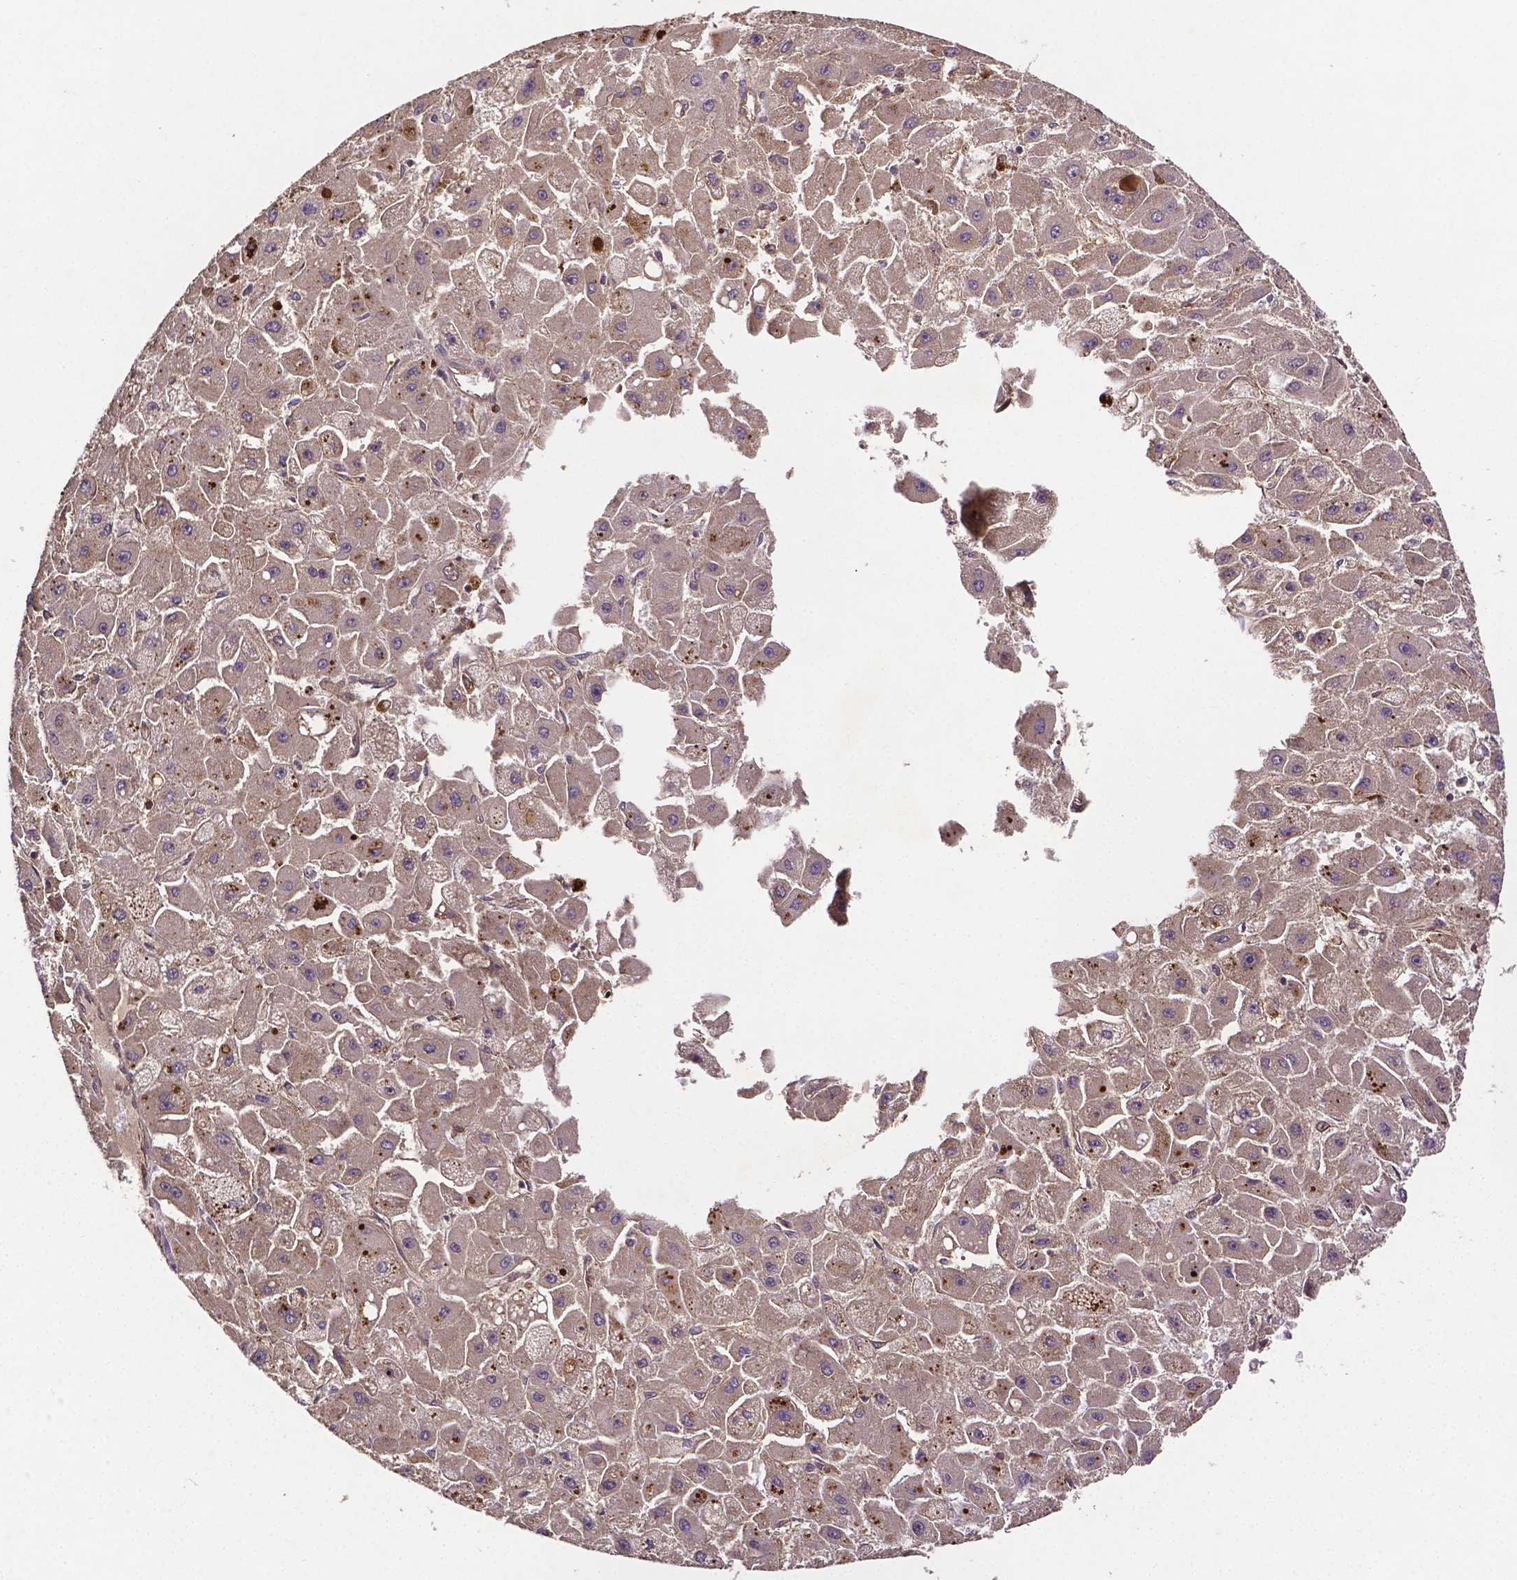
{"staining": {"intensity": "weak", "quantity": "<25%", "location": "cytoplasmic/membranous"}, "tissue": "liver cancer", "cell_type": "Tumor cells", "image_type": "cancer", "snomed": [{"axis": "morphology", "description": "Carcinoma, Hepatocellular, NOS"}, {"axis": "topography", "description": "Liver"}], "caption": "High power microscopy photomicrograph of an immunohistochemistry (IHC) micrograph of liver hepatocellular carcinoma, revealing no significant expression in tumor cells.", "gene": "RNF123", "patient": {"sex": "female", "age": 25}}